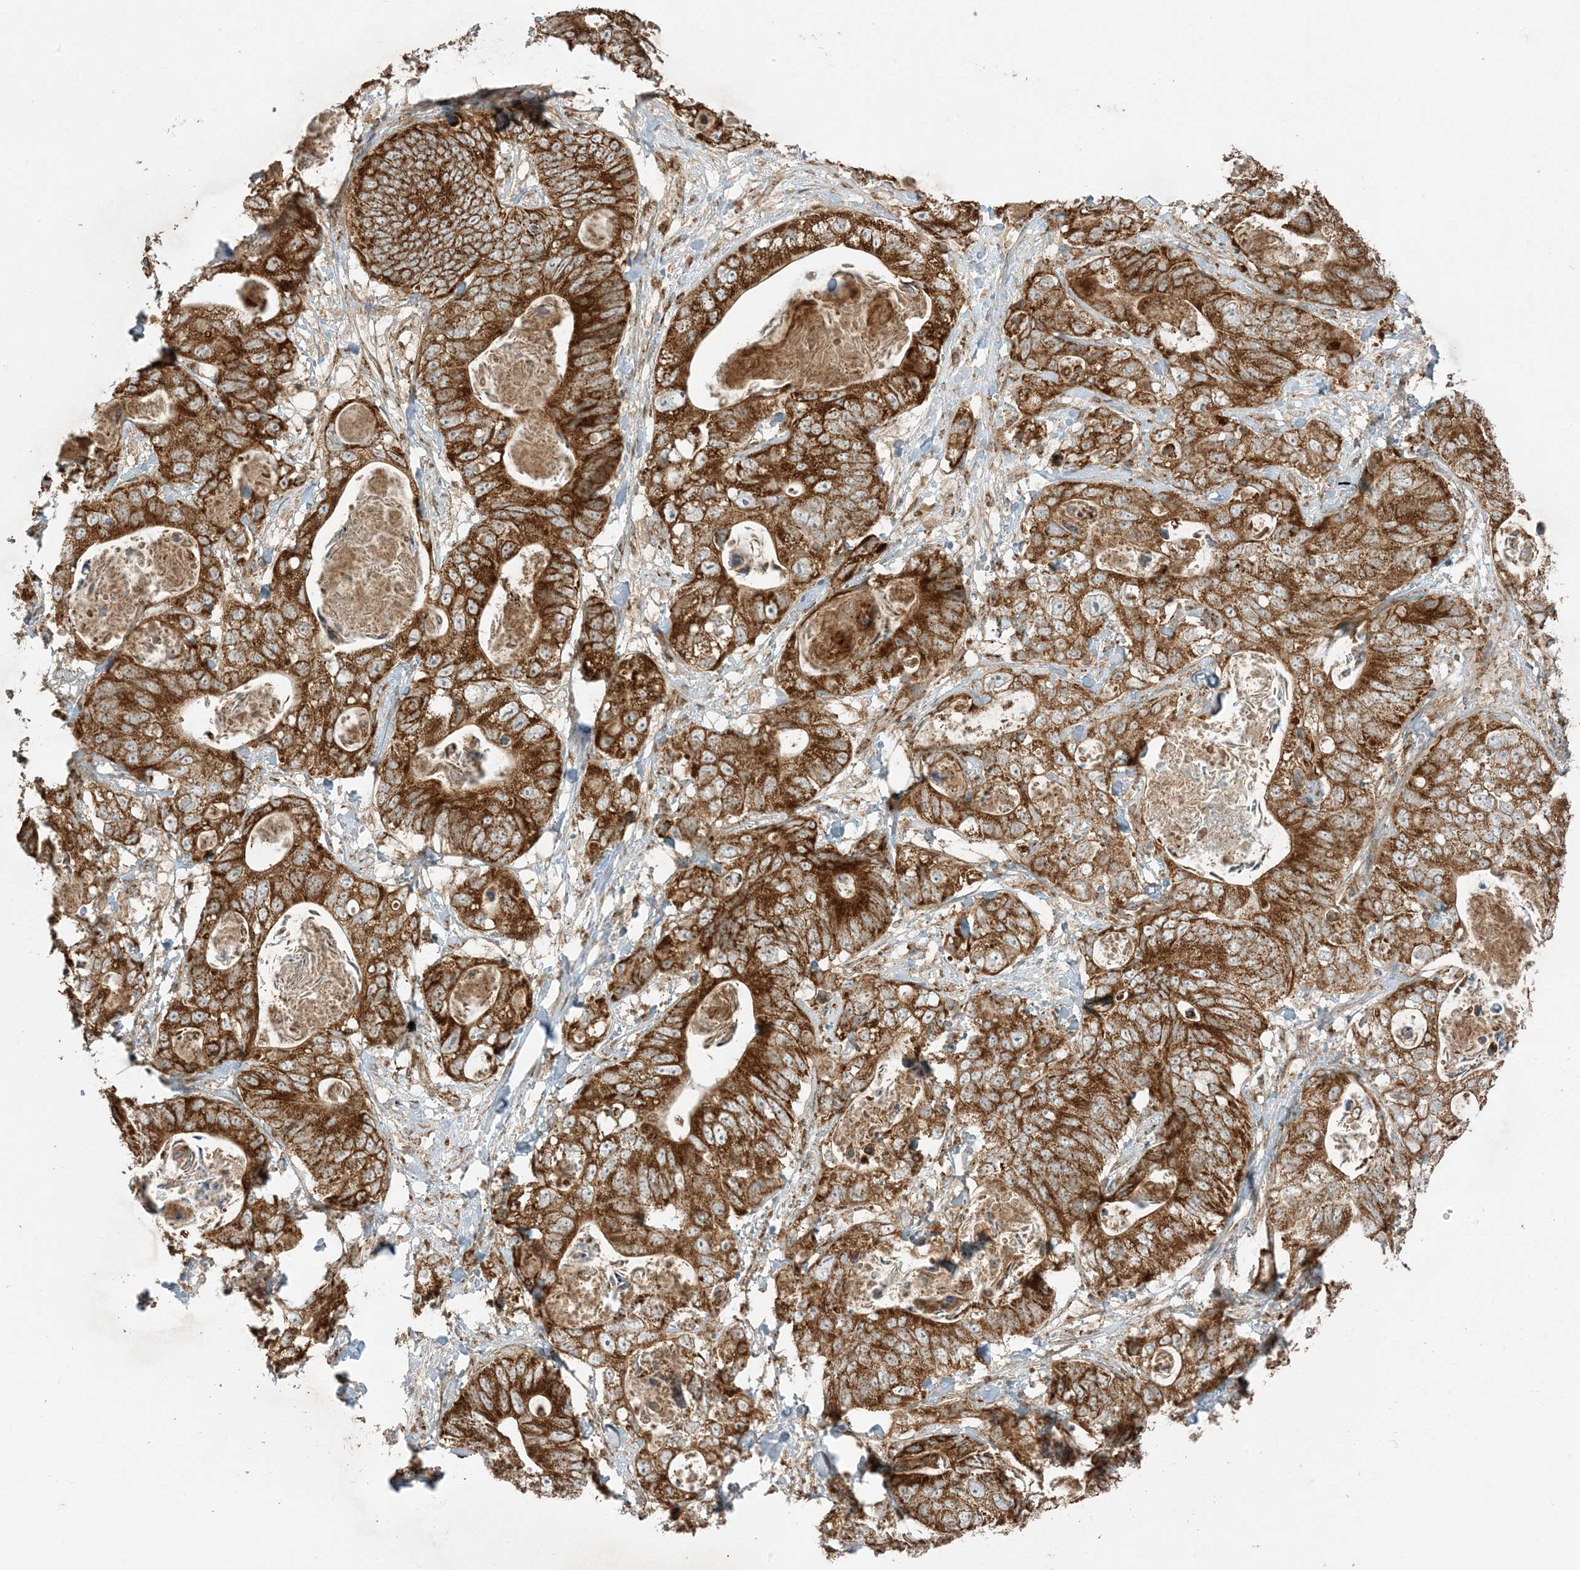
{"staining": {"intensity": "strong", "quantity": ">75%", "location": "cytoplasmic/membranous"}, "tissue": "stomach cancer", "cell_type": "Tumor cells", "image_type": "cancer", "snomed": [{"axis": "morphology", "description": "Normal tissue, NOS"}, {"axis": "morphology", "description": "Adenocarcinoma, NOS"}, {"axis": "topography", "description": "Stomach"}], "caption": "Stomach cancer stained with a brown dye exhibits strong cytoplasmic/membranous positive staining in approximately >75% of tumor cells.", "gene": "N4BP3", "patient": {"sex": "female", "age": 89}}